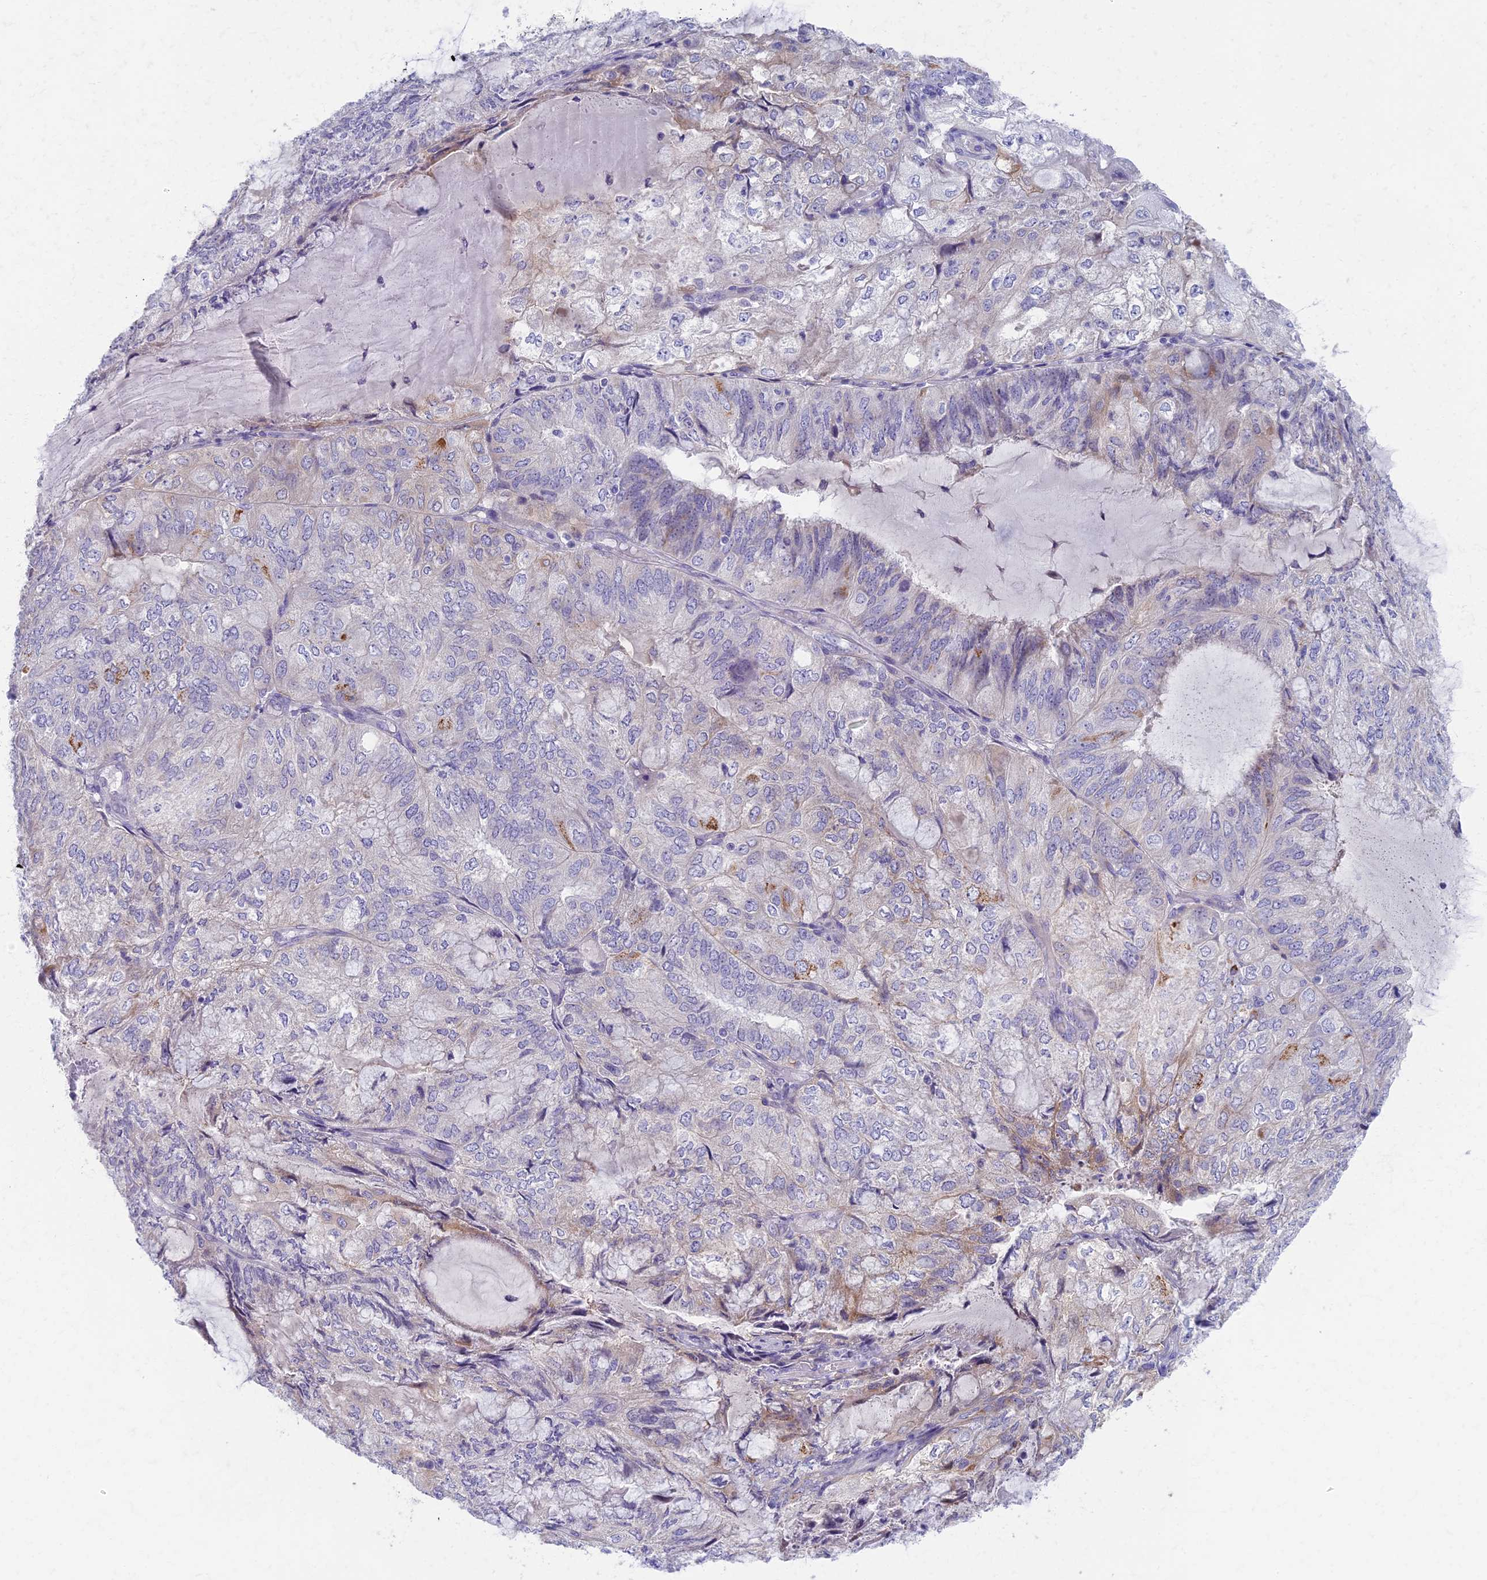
{"staining": {"intensity": "moderate", "quantity": "<25%", "location": "cytoplasmic/membranous"}, "tissue": "endometrial cancer", "cell_type": "Tumor cells", "image_type": "cancer", "snomed": [{"axis": "morphology", "description": "Adenocarcinoma, NOS"}, {"axis": "topography", "description": "Endometrium"}], "caption": "Endometrial adenocarcinoma stained with DAB (3,3'-diaminobenzidine) immunohistochemistry exhibits low levels of moderate cytoplasmic/membranous positivity in about <25% of tumor cells.", "gene": "AP4E1", "patient": {"sex": "female", "age": 81}}